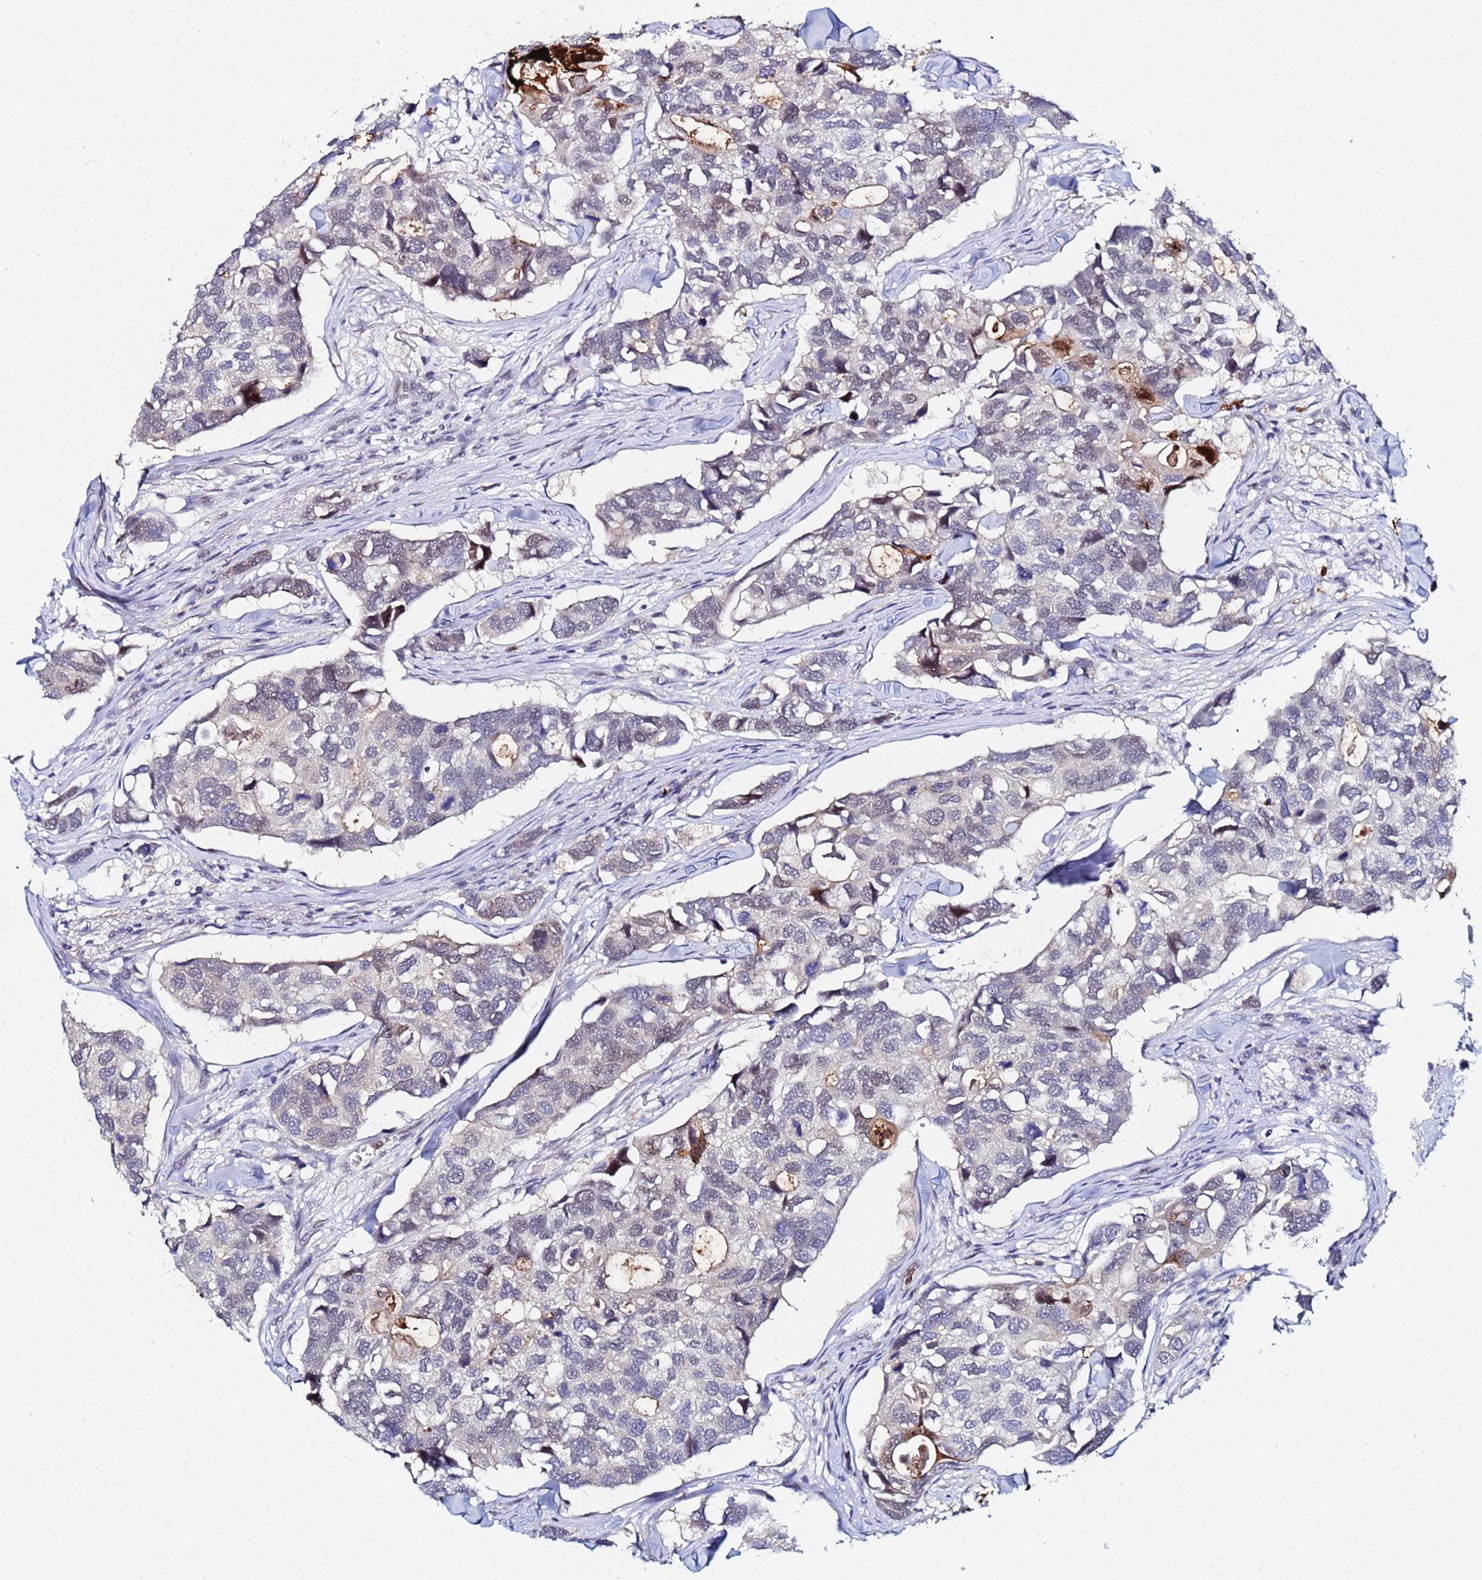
{"staining": {"intensity": "moderate", "quantity": "<25%", "location": "cytoplasmic/membranous"}, "tissue": "breast cancer", "cell_type": "Tumor cells", "image_type": "cancer", "snomed": [{"axis": "morphology", "description": "Duct carcinoma"}, {"axis": "topography", "description": "Breast"}], "caption": "Approximately <25% of tumor cells in breast cancer (infiltrating ductal carcinoma) show moderate cytoplasmic/membranous protein expression as visualized by brown immunohistochemical staining.", "gene": "MTCL1", "patient": {"sex": "female", "age": 83}}